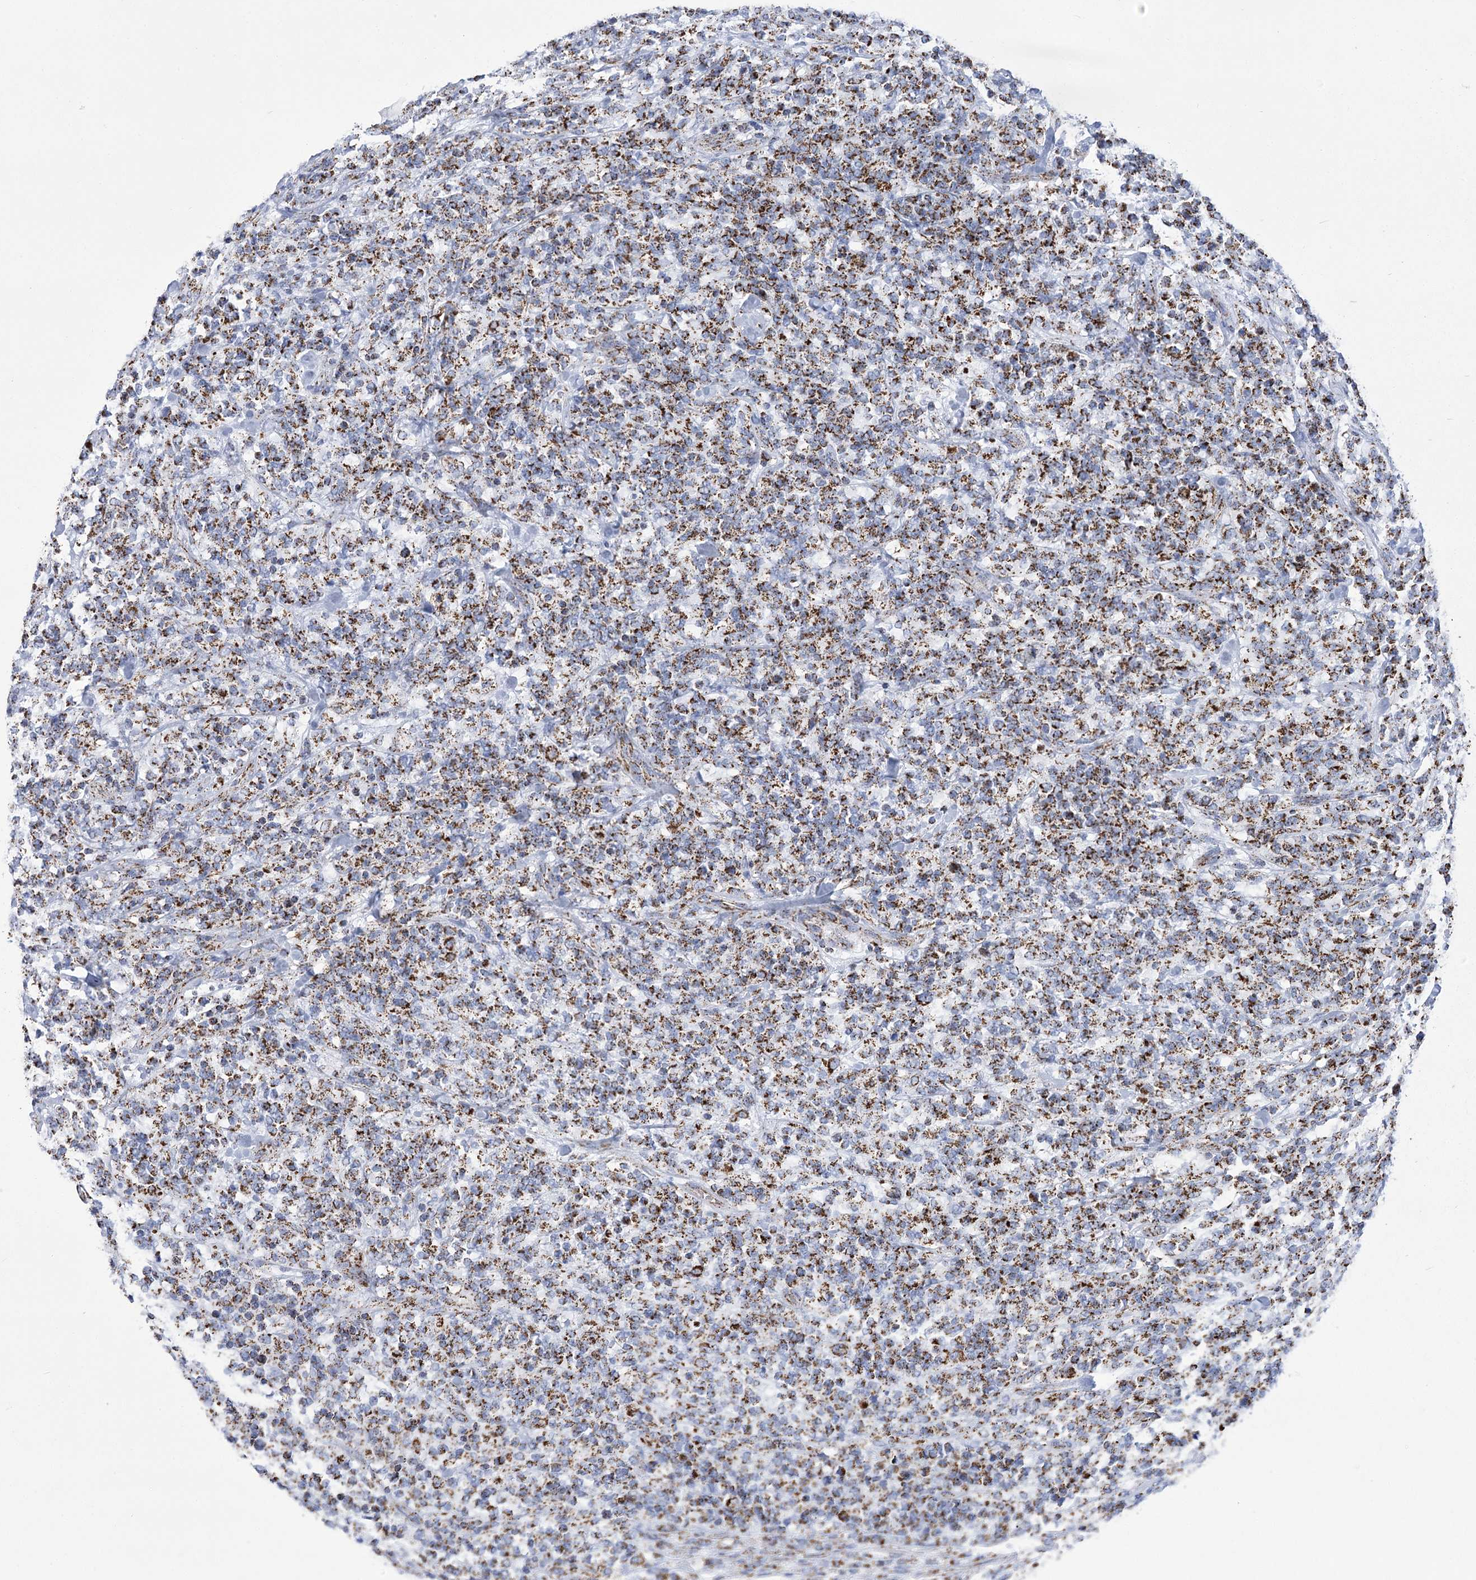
{"staining": {"intensity": "strong", "quantity": ">75%", "location": "cytoplasmic/membranous"}, "tissue": "lymphoma", "cell_type": "Tumor cells", "image_type": "cancer", "snomed": [{"axis": "morphology", "description": "Malignant lymphoma, non-Hodgkin's type, High grade"}, {"axis": "topography", "description": "Soft tissue"}], "caption": "High-magnification brightfield microscopy of lymphoma stained with DAB (3,3'-diaminobenzidine) (brown) and counterstained with hematoxylin (blue). tumor cells exhibit strong cytoplasmic/membranous staining is identified in about>75% of cells.", "gene": "PDHB", "patient": {"sex": "male", "age": 18}}